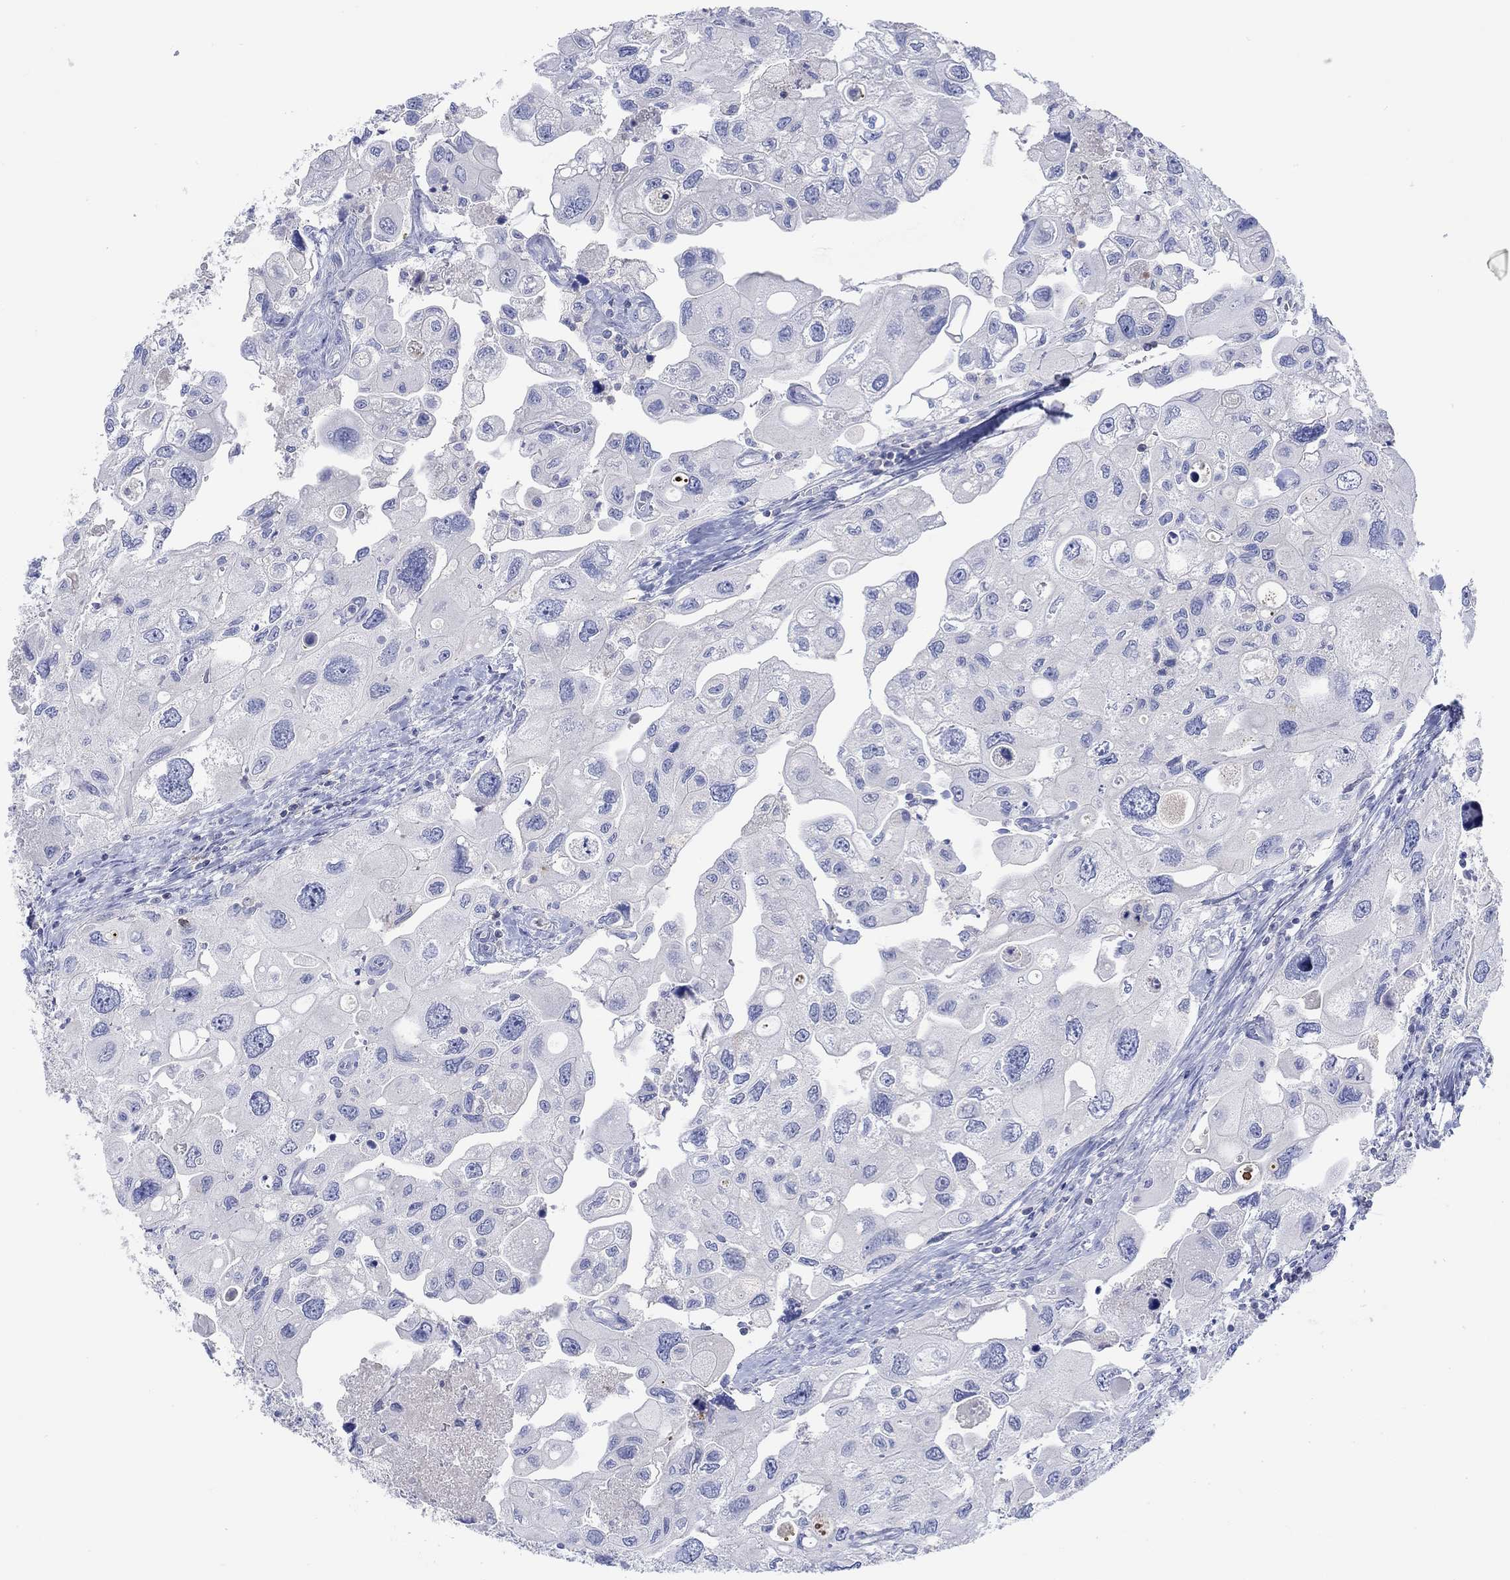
{"staining": {"intensity": "negative", "quantity": "none", "location": "none"}, "tissue": "urothelial cancer", "cell_type": "Tumor cells", "image_type": "cancer", "snomed": [{"axis": "morphology", "description": "Urothelial carcinoma, High grade"}, {"axis": "topography", "description": "Urinary bladder"}], "caption": "DAB immunohistochemical staining of human urothelial cancer exhibits no significant expression in tumor cells.", "gene": "GCM1", "patient": {"sex": "male", "age": 59}}